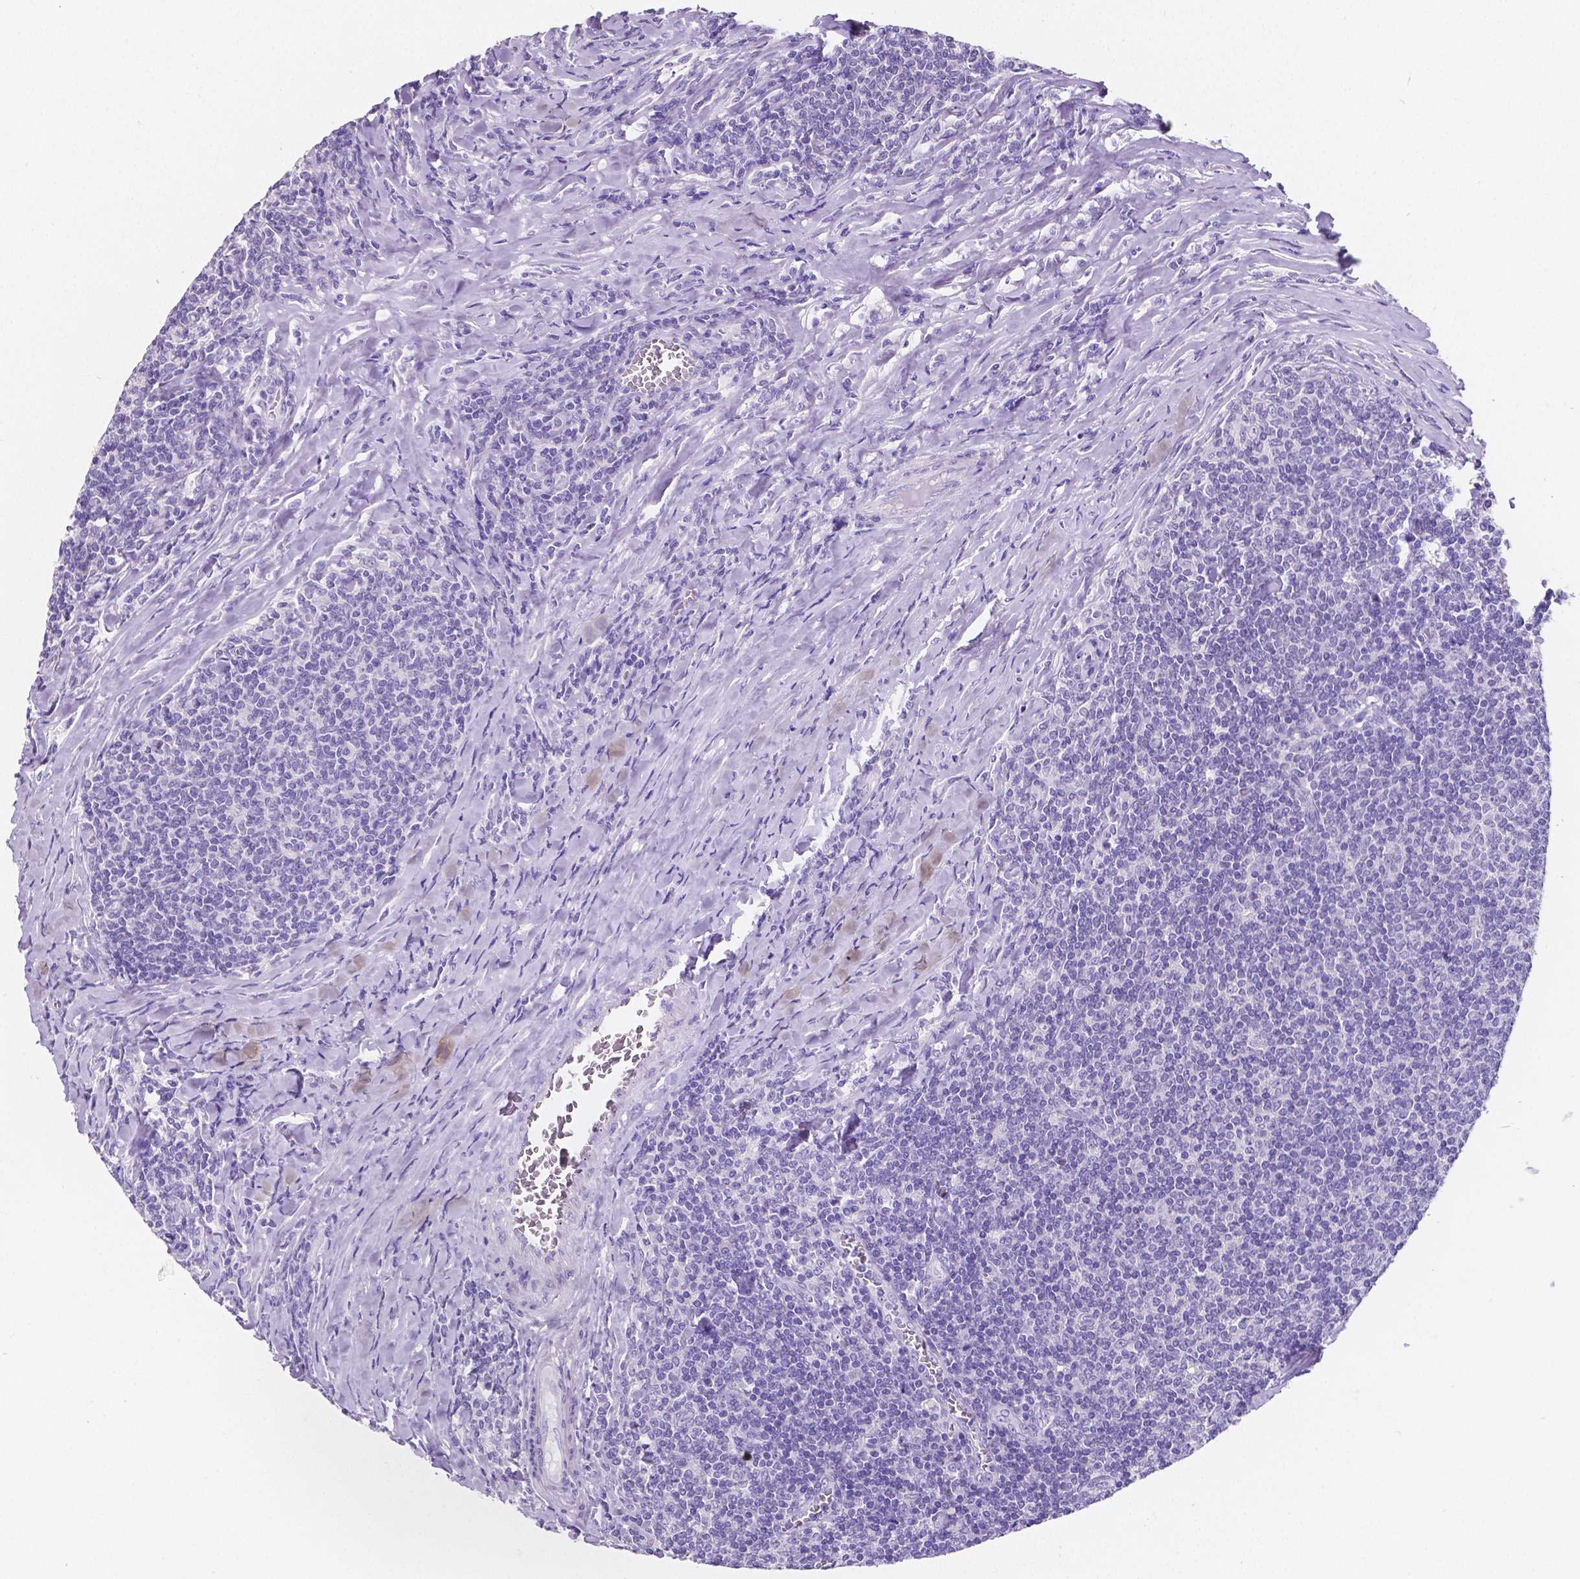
{"staining": {"intensity": "negative", "quantity": "none", "location": "none"}, "tissue": "lymphoma", "cell_type": "Tumor cells", "image_type": "cancer", "snomed": [{"axis": "morphology", "description": "Malignant lymphoma, non-Hodgkin's type, Low grade"}, {"axis": "topography", "description": "Lymph node"}], "caption": "Immunohistochemistry histopathology image of neoplastic tissue: lymphoma stained with DAB reveals no significant protein staining in tumor cells.", "gene": "SATB2", "patient": {"sex": "male", "age": 52}}